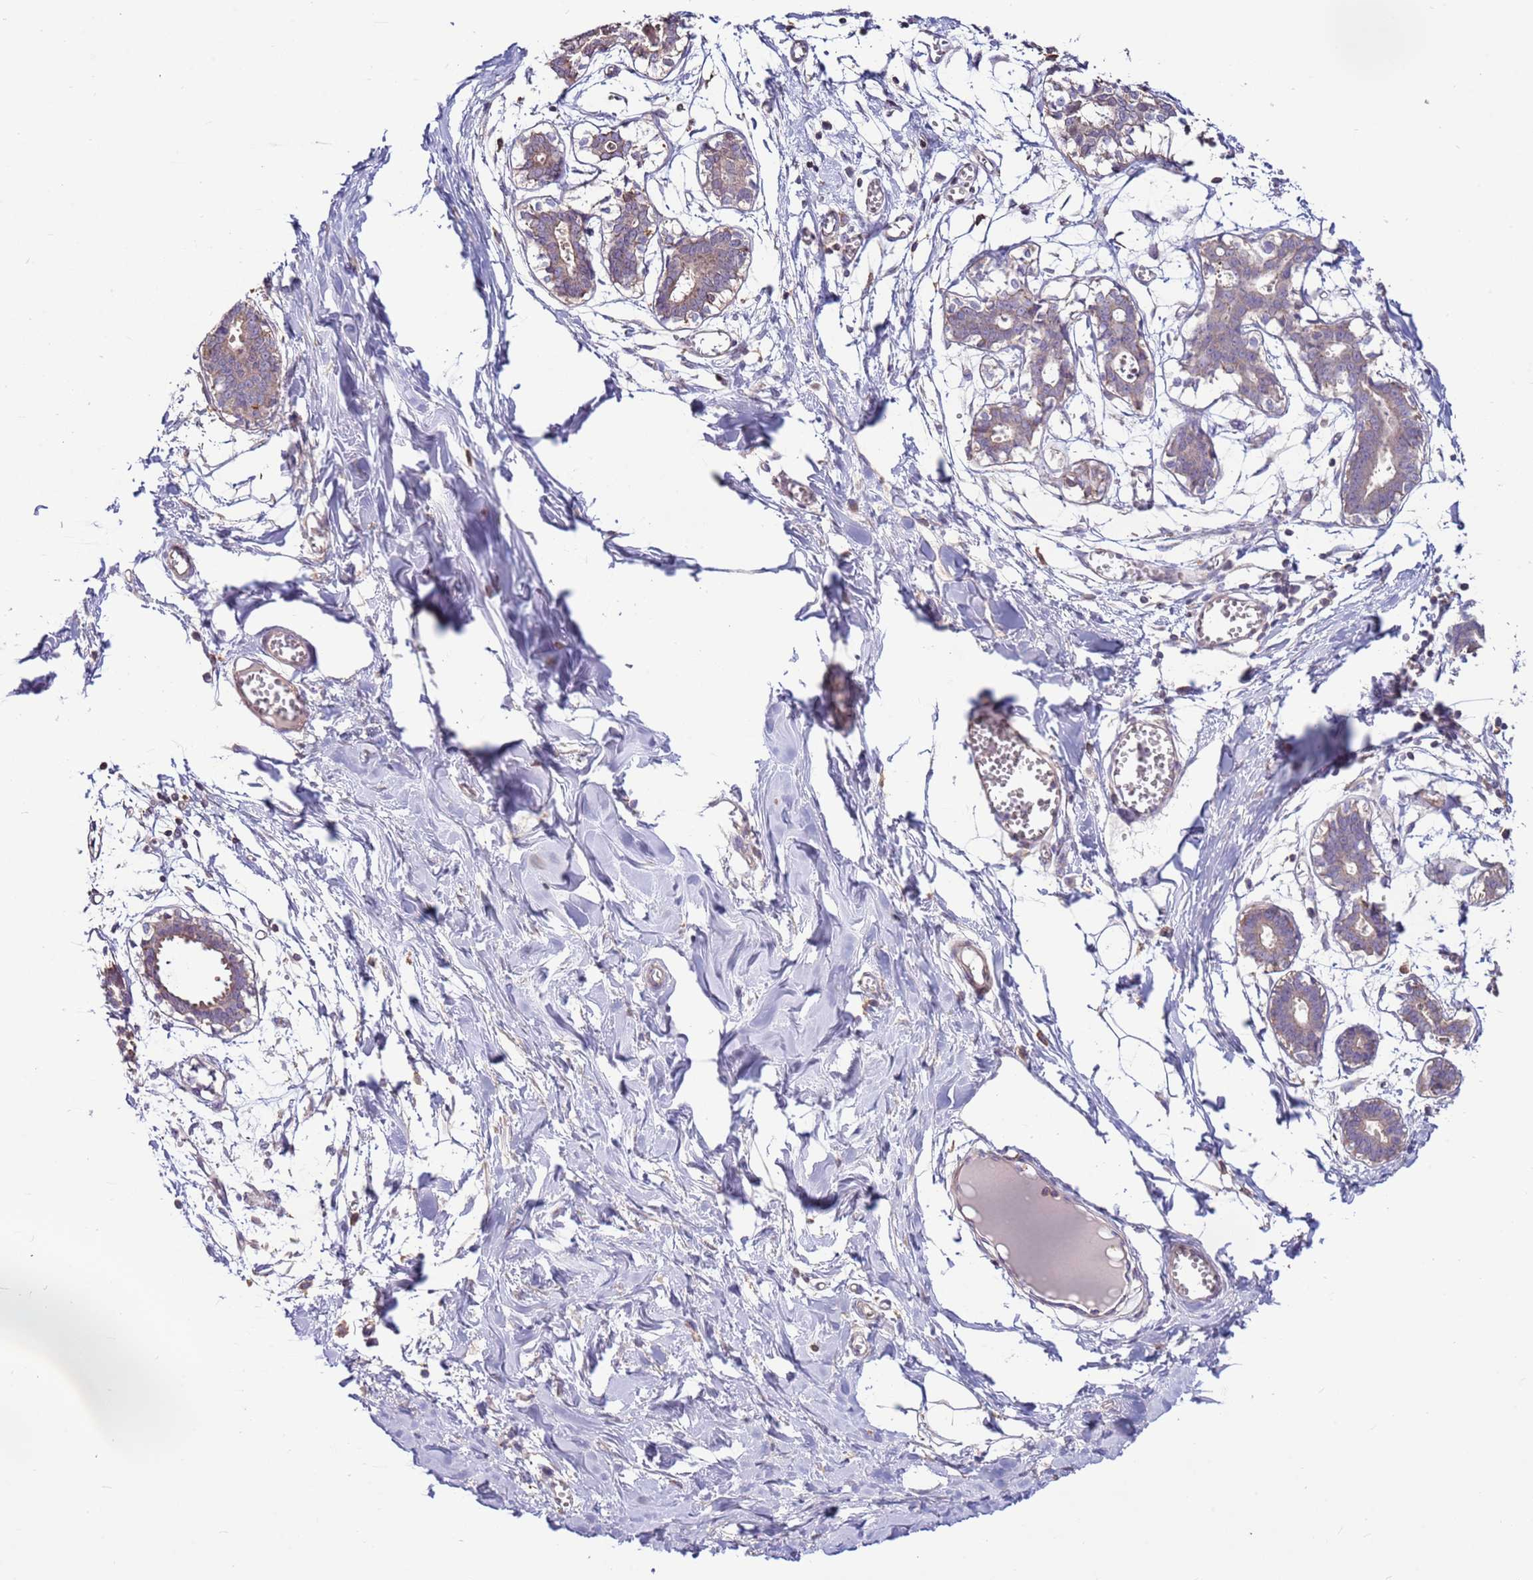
{"staining": {"intensity": "negative", "quantity": "none", "location": "none"}, "tissue": "breast", "cell_type": "Adipocytes", "image_type": "normal", "snomed": [{"axis": "morphology", "description": "Normal tissue, NOS"}, {"axis": "topography", "description": "Breast"}], "caption": "An image of breast stained for a protein demonstrates no brown staining in adipocytes. (DAB IHC with hematoxylin counter stain).", "gene": "EVA1B", "patient": {"sex": "female", "age": 27}}